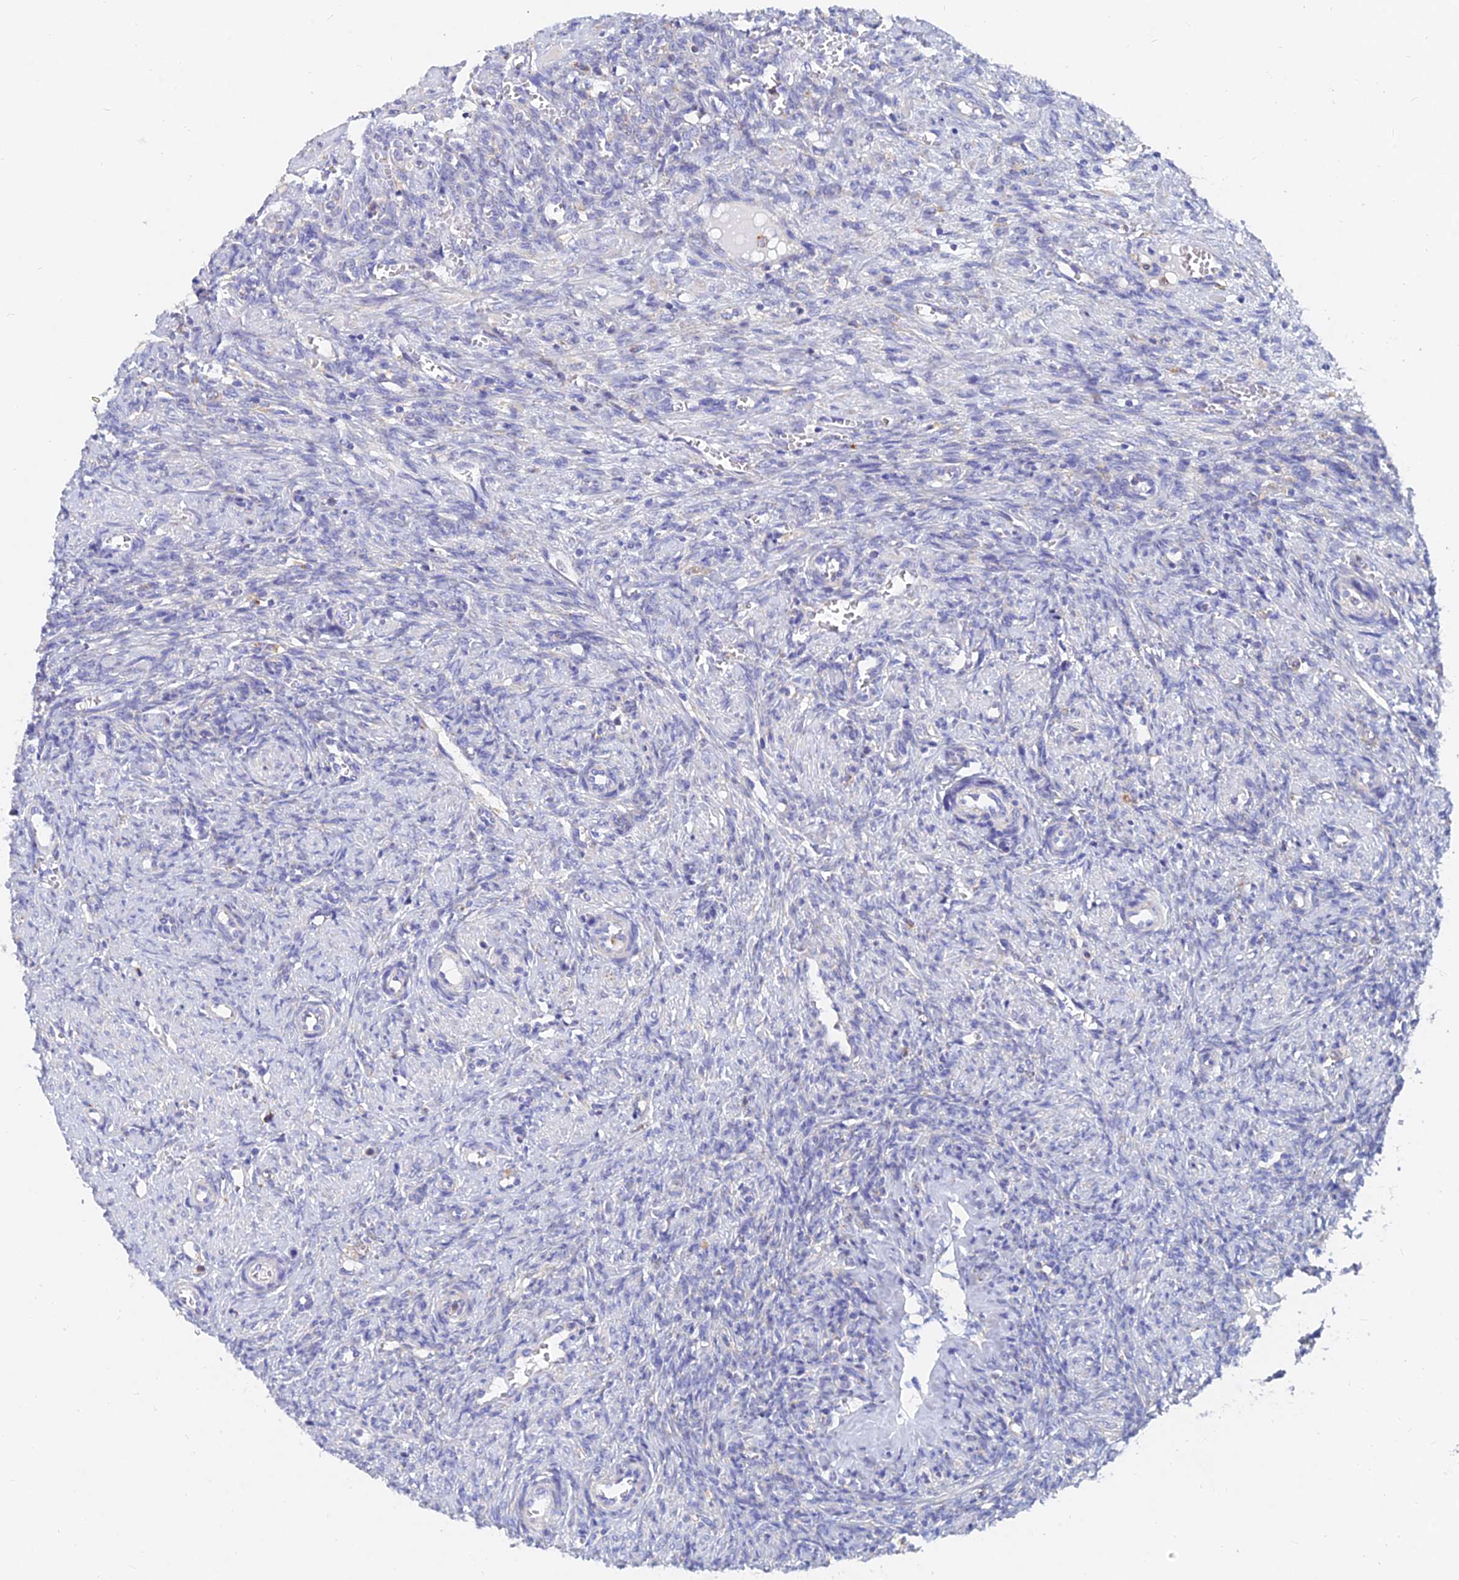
{"staining": {"intensity": "negative", "quantity": "none", "location": "none"}, "tissue": "ovary", "cell_type": "Follicle cells", "image_type": "normal", "snomed": [{"axis": "morphology", "description": "Normal tissue, NOS"}, {"axis": "topography", "description": "Ovary"}], "caption": "DAB immunohistochemical staining of benign ovary demonstrates no significant staining in follicle cells. (Brightfield microscopy of DAB IHC at high magnification).", "gene": "SPNS1", "patient": {"sex": "female", "age": 41}}